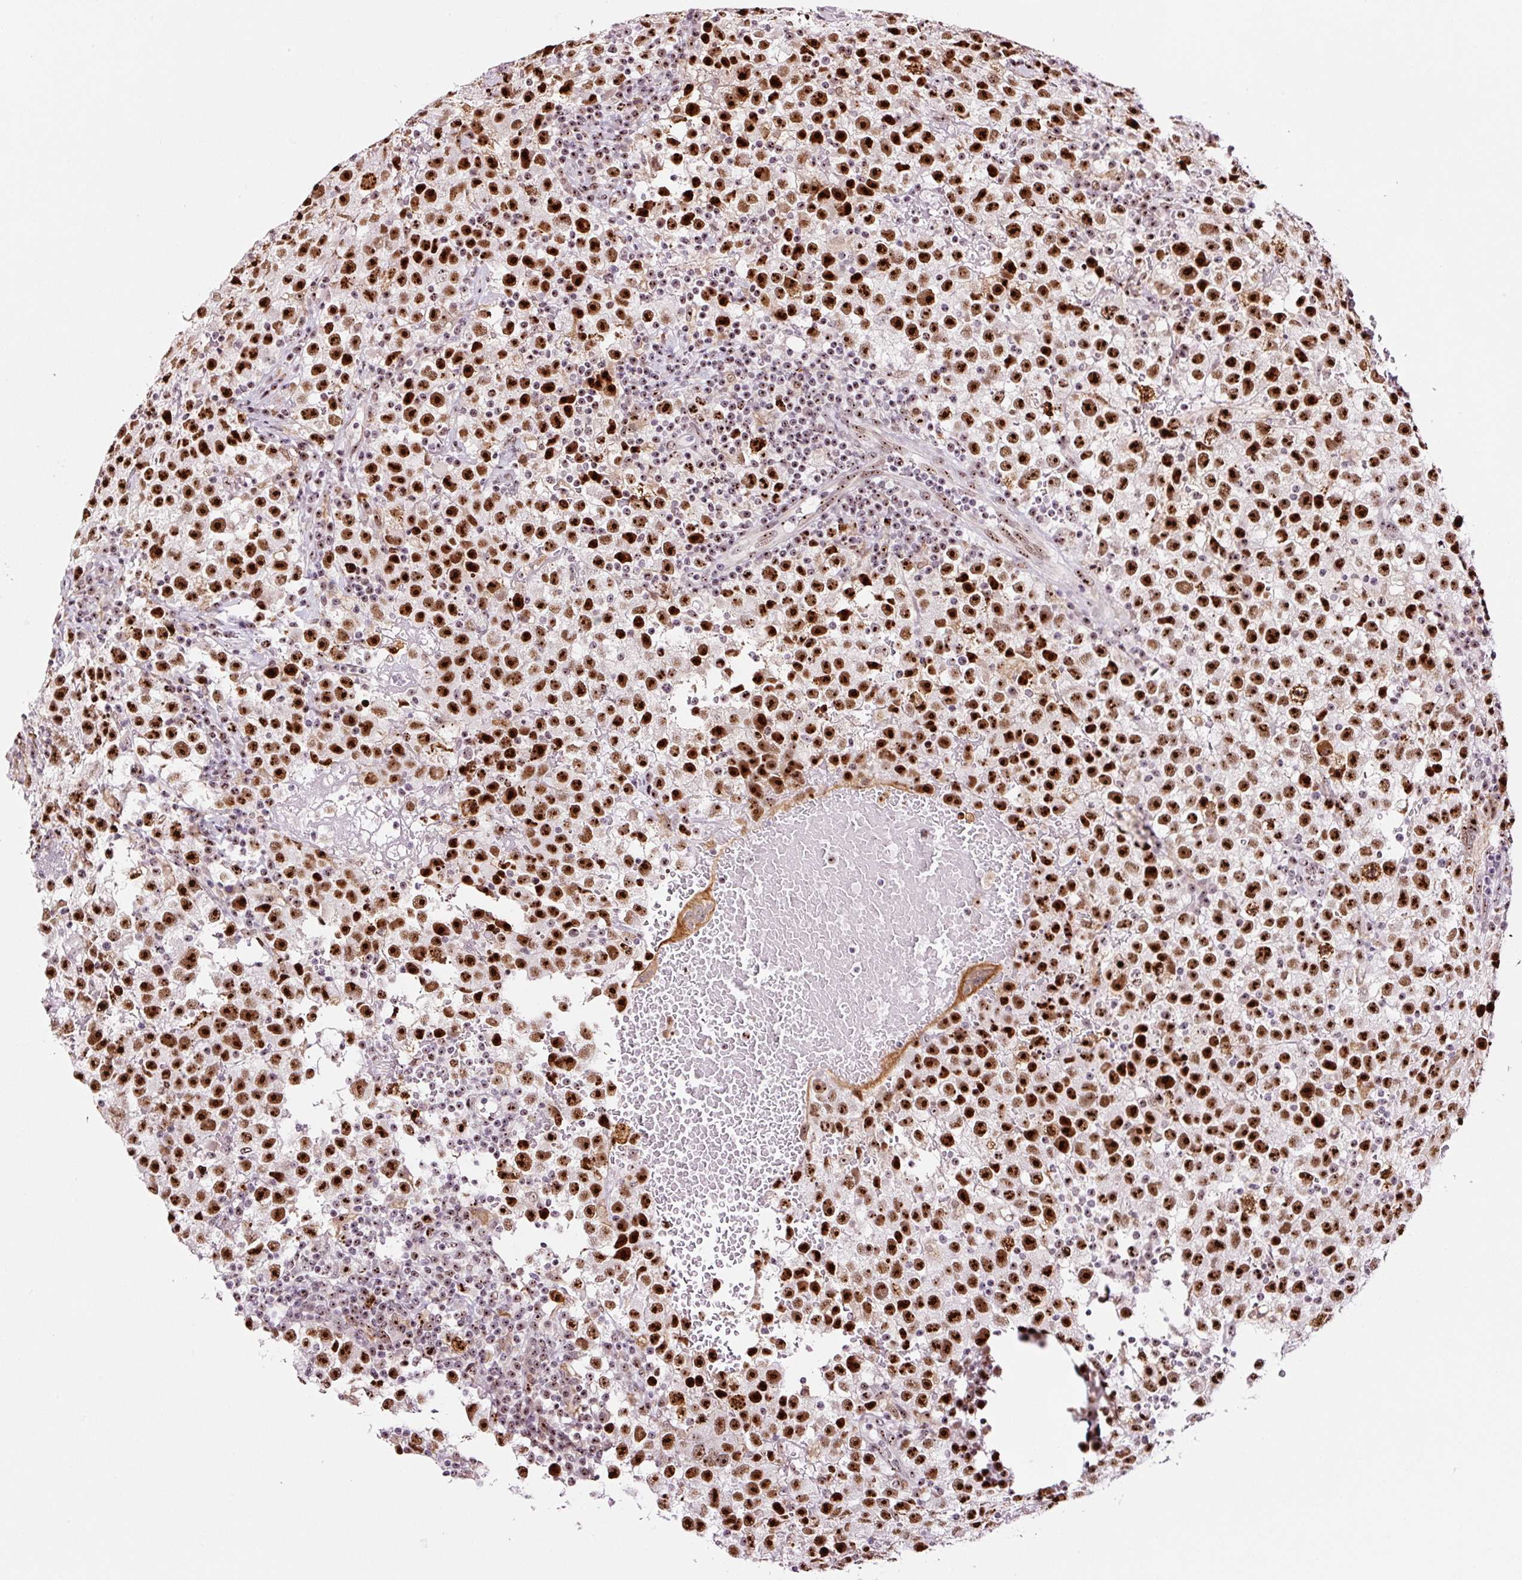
{"staining": {"intensity": "strong", "quantity": ">75%", "location": "nuclear"}, "tissue": "testis cancer", "cell_type": "Tumor cells", "image_type": "cancer", "snomed": [{"axis": "morphology", "description": "Seminoma, NOS"}, {"axis": "topography", "description": "Testis"}], "caption": "An IHC image of neoplastic tissue is shown. Protein staining in brown shows strong nuclear positivity in testis cancer within tumor cells.", "gene": "GNL3", "patient": {"sex": "male", "age": 22}}